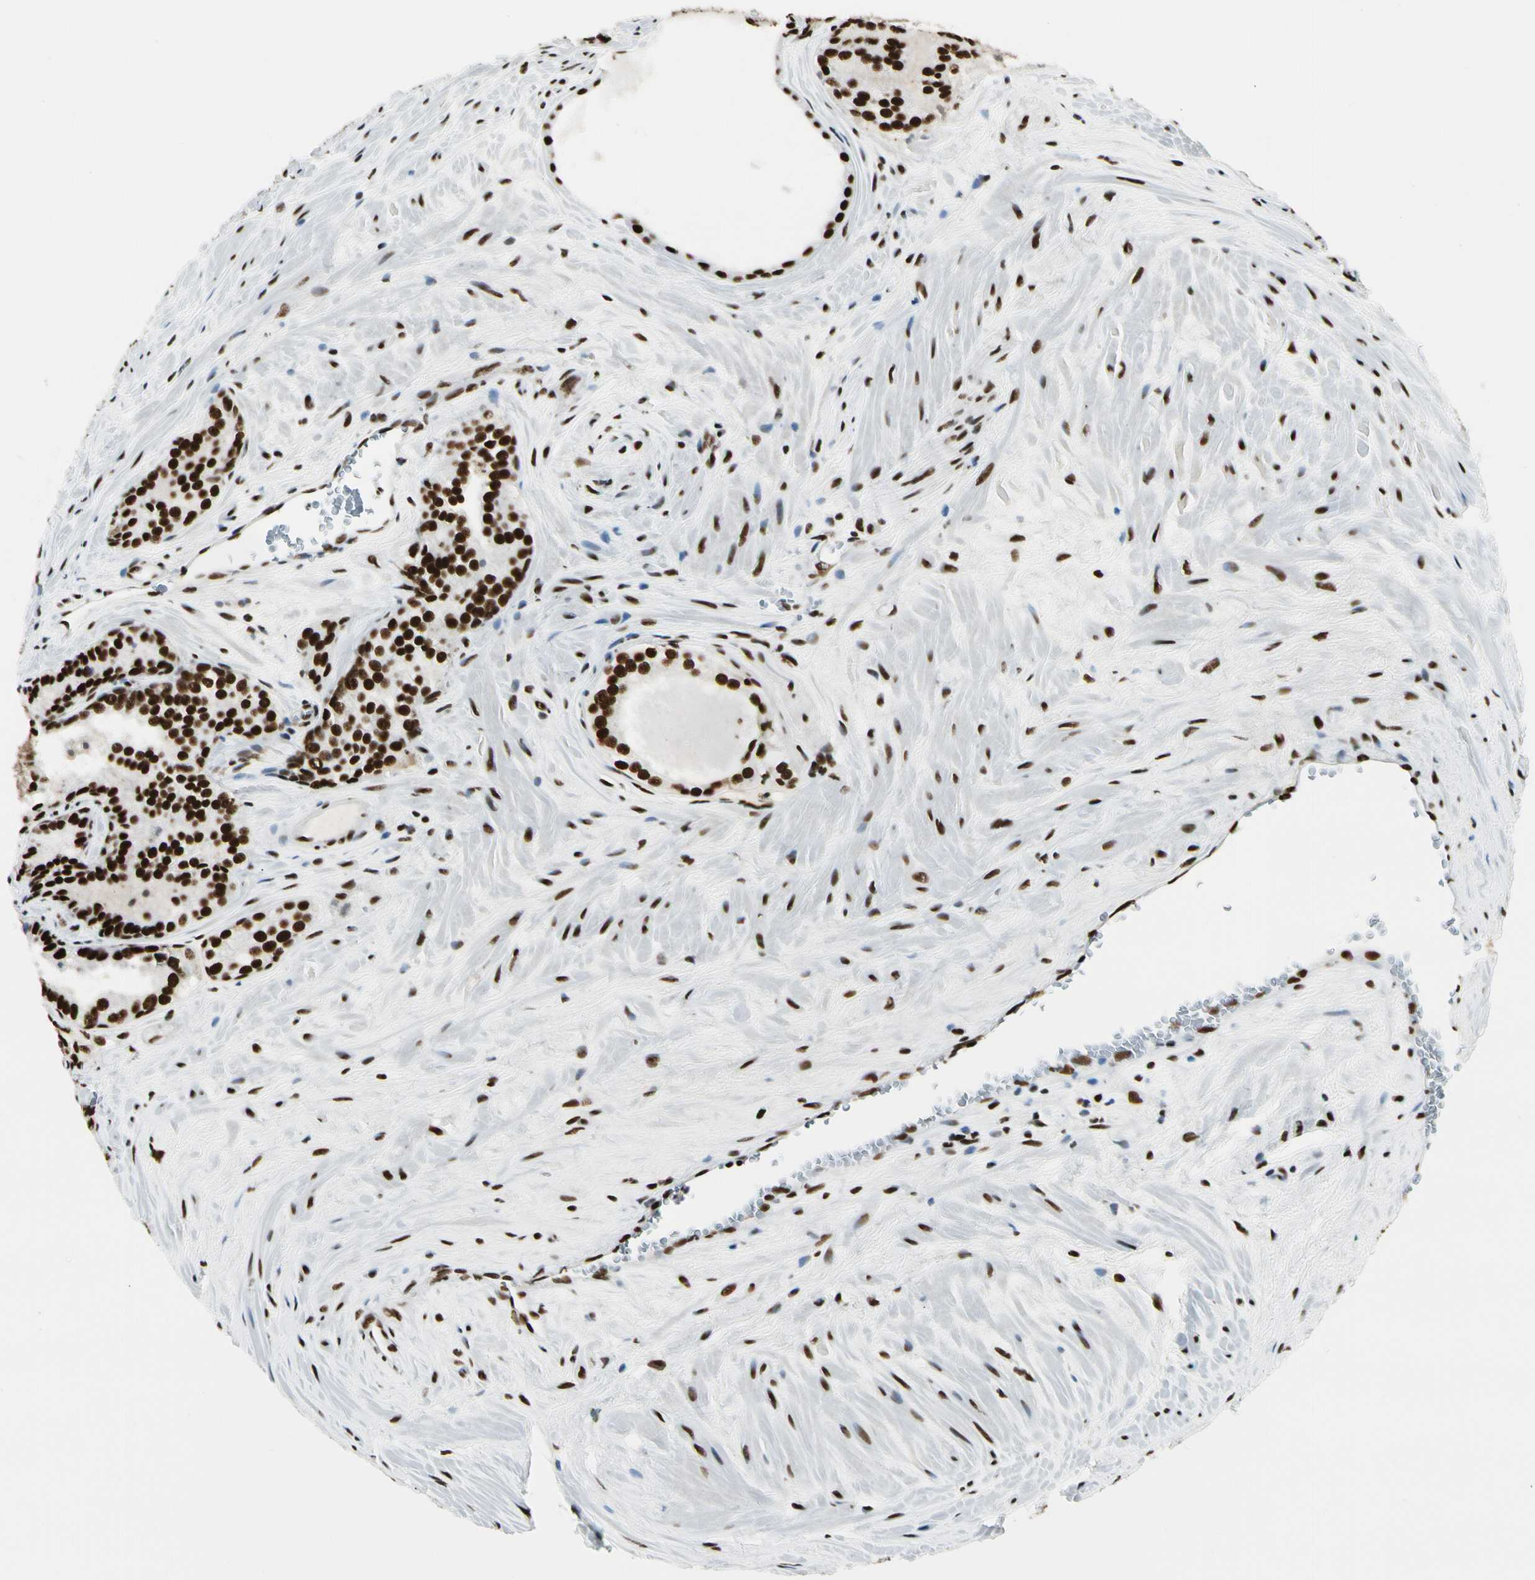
{"staining": {"intensity": "strong", "quantity": ">75%", "location": "nuclear"}, "tissue": "prostate cancer", "cell_type": "Tumor cells", "image_type": "cancer", "snomed": [{"axis": "morphology", "description": "Adenocarcinoma, Low grade"}, {"axis": "topography", "description": "Prostate"}], "caption": "A histopathology image of prostate low-grade adenocarcinoma stained for a protein exhibits strong nuclear brown staining in tumor cells.", "gene": "CCAR1", "patient": {"sex": "male", "age": 60}}